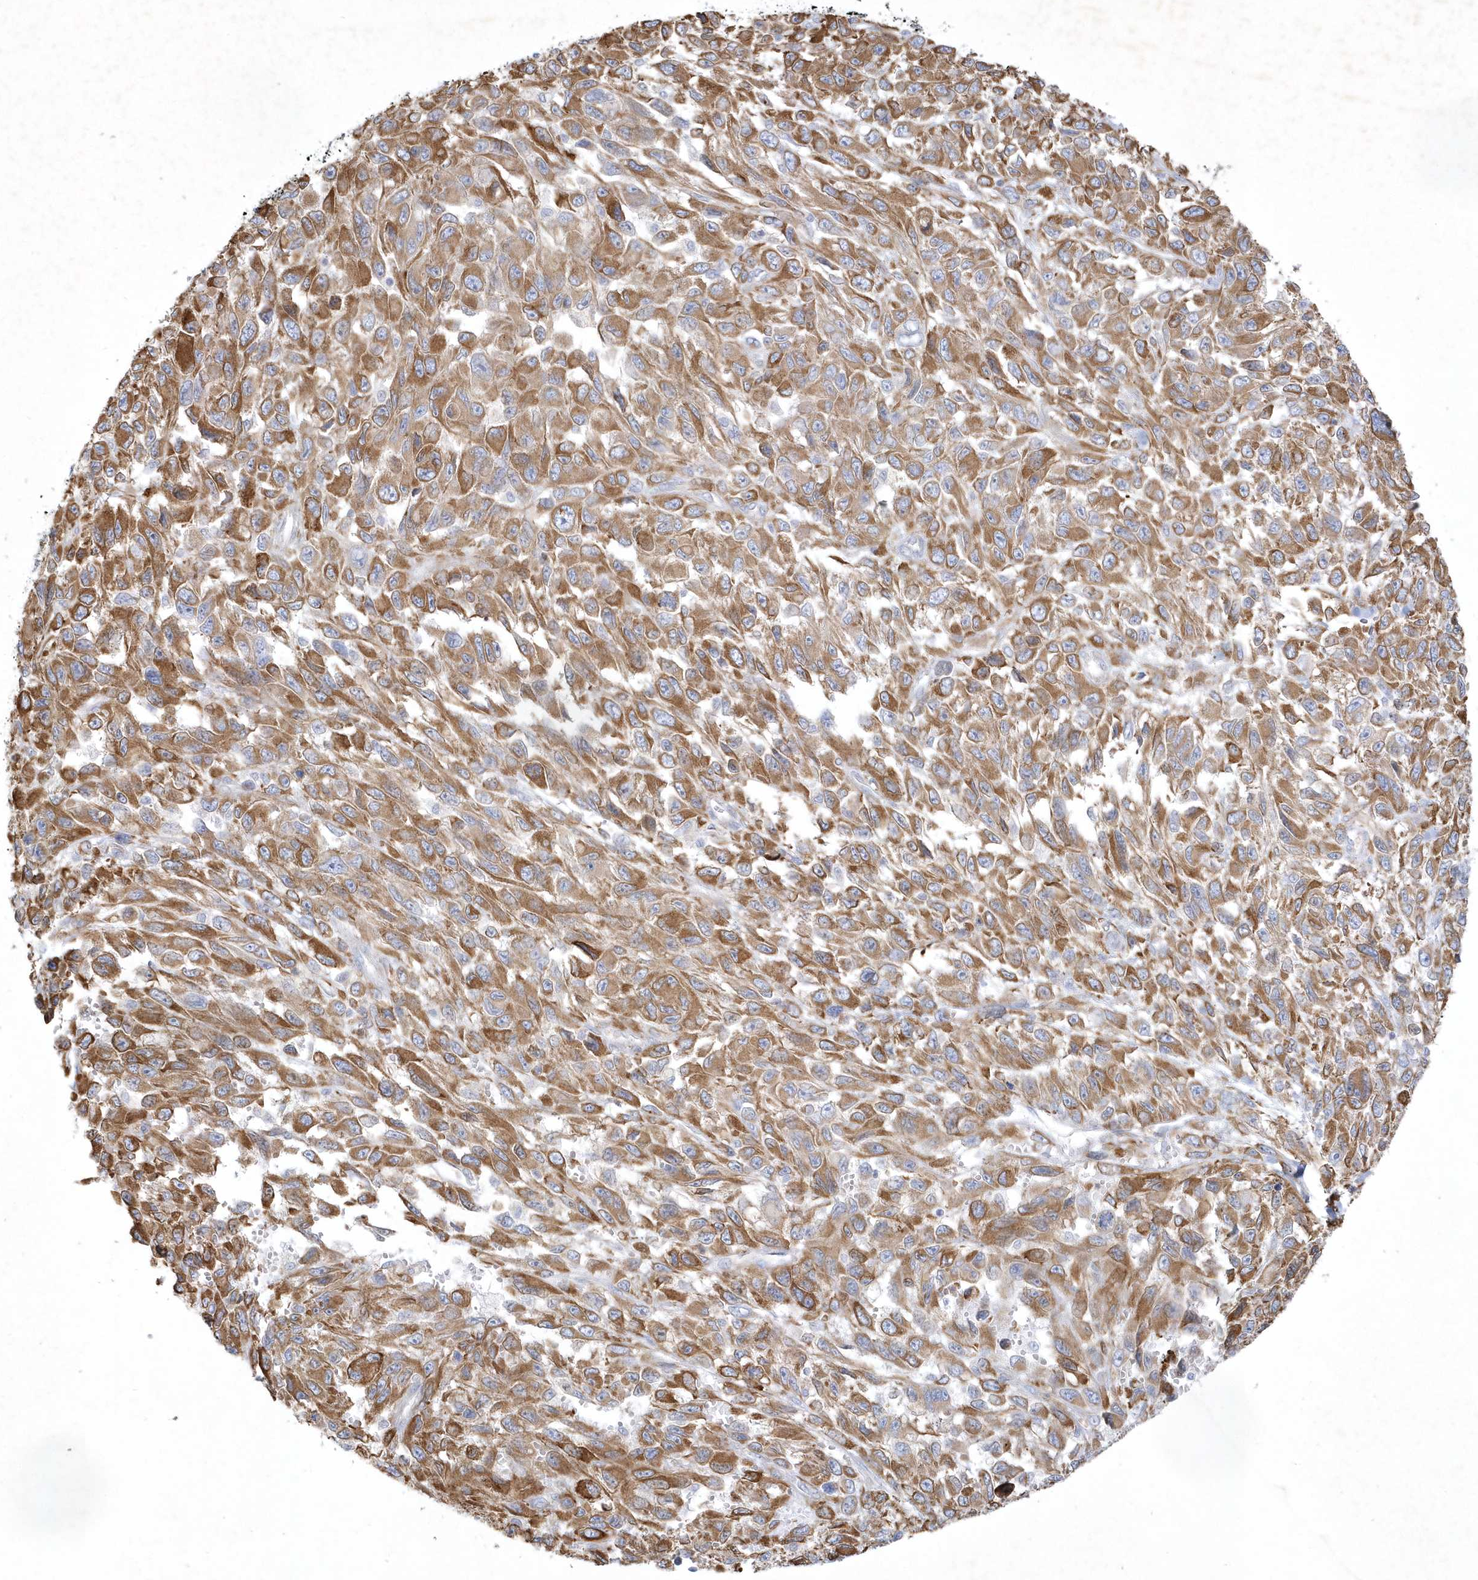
{"staining": {"intensity": "moderate", "quantity": ">75%", "location": "cytoplasmic/membranous"}, "tissue": "melanoma", "cell_type": "Tumor cells", "image_type": "cancer", "snomed": [{"axis": "morphology", "description": "Malignant melanoma, NOS"}, {"axis": "topography", "description": "Skin"}], "caption": "Protein staining displays moderate cytoplasmic/membranous staining in approximately >75% of tumor cells in malignant melanoma.", "gene": "LARS1", "patient": {"sex": "female", "age": 96}}